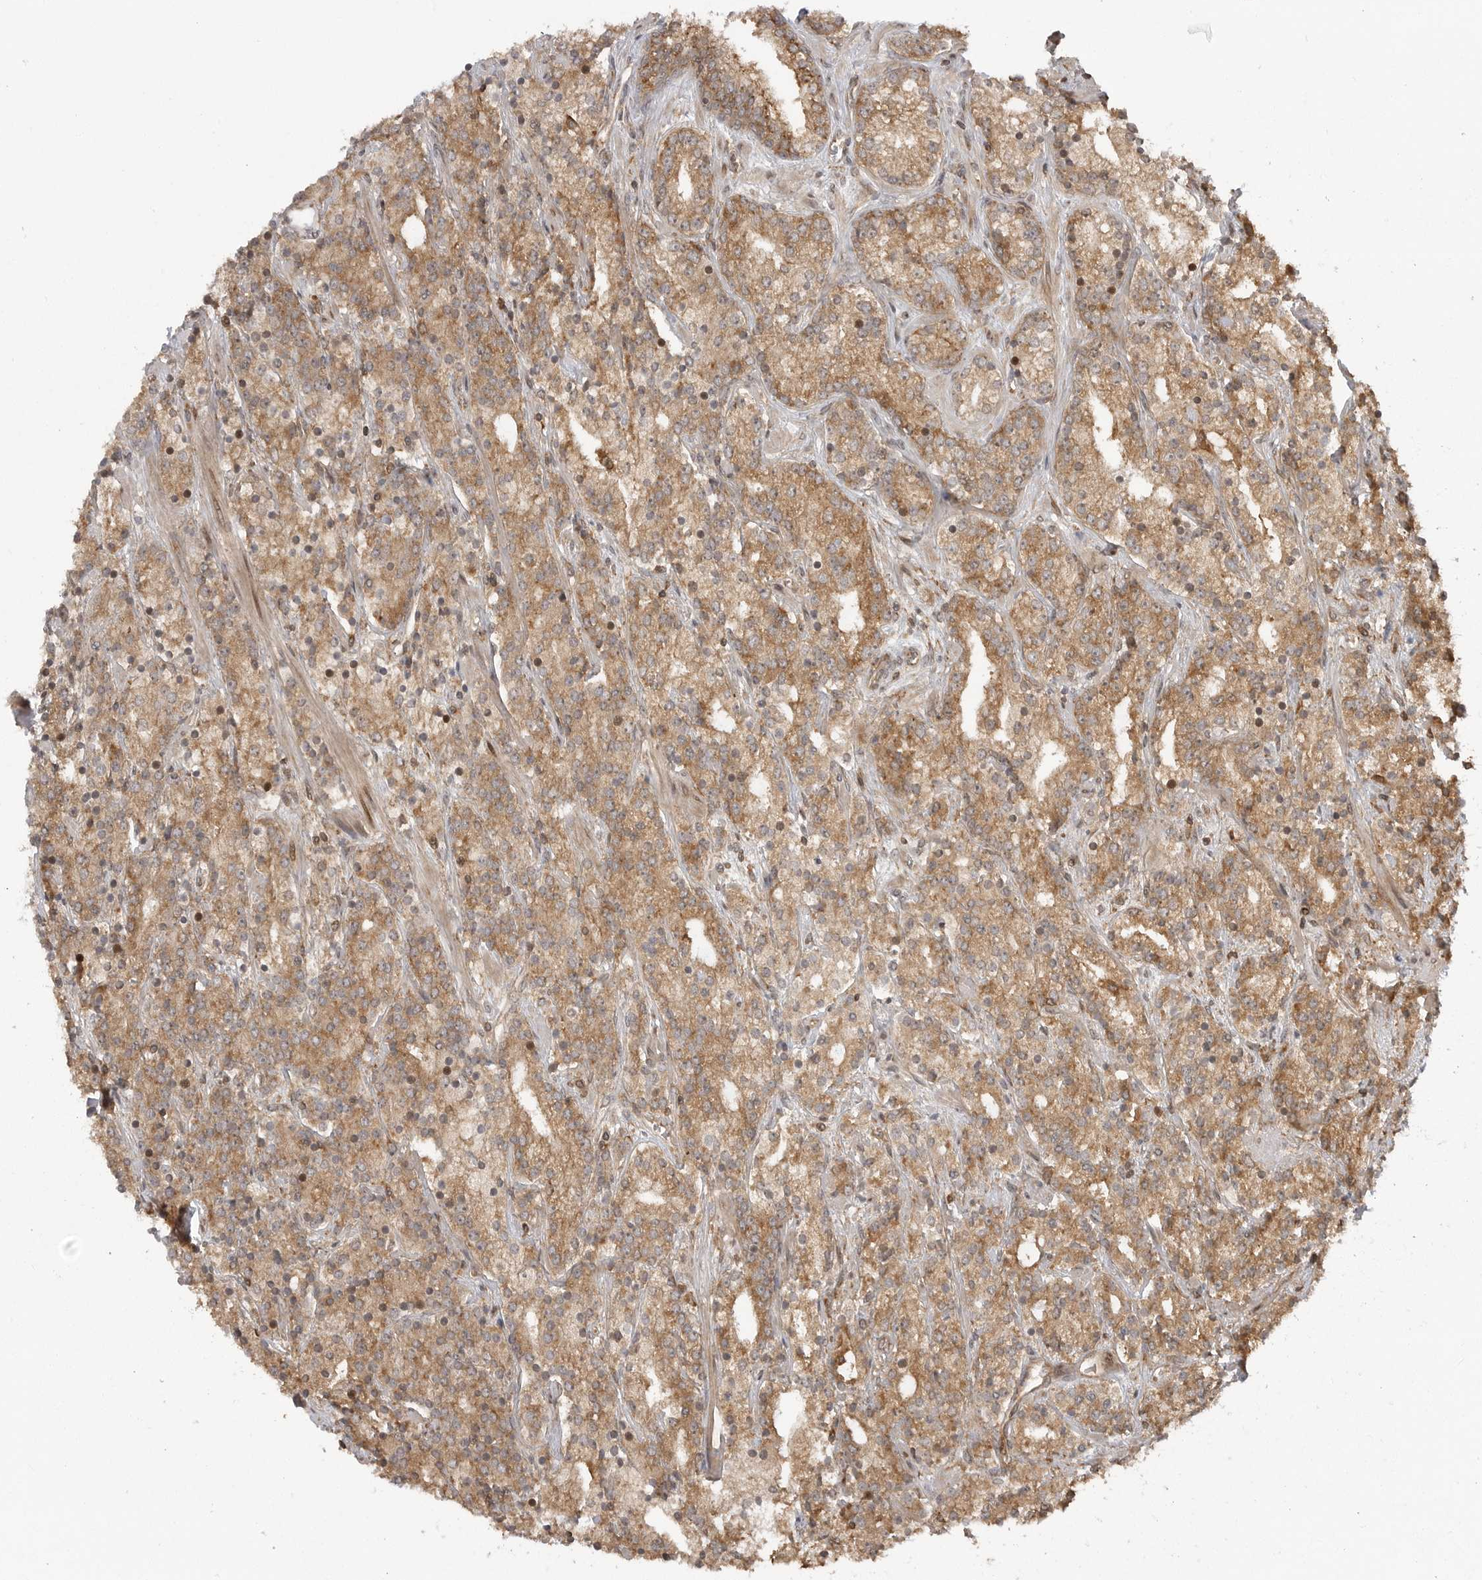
{"staining": {"intensity": "moderate", "quantity": ">75%", "location": "cytoplasmic/membranous"}, "tissue": "prostate cancer", "cell_type": "Tumor cells", "image_type": "cancer", "snomed": [{"axis": "morphology", "description": "Adenocarcinoma, High grade"}, {"axis": "topography", "description": "Prostate"}], "caption": "A brown stain shows moderate cytoplasmic/membranous staining of a protein in human prostate cancer tumor cells.", "gene": "FAT3", "patient": {"sex": "male", "age": 71}}